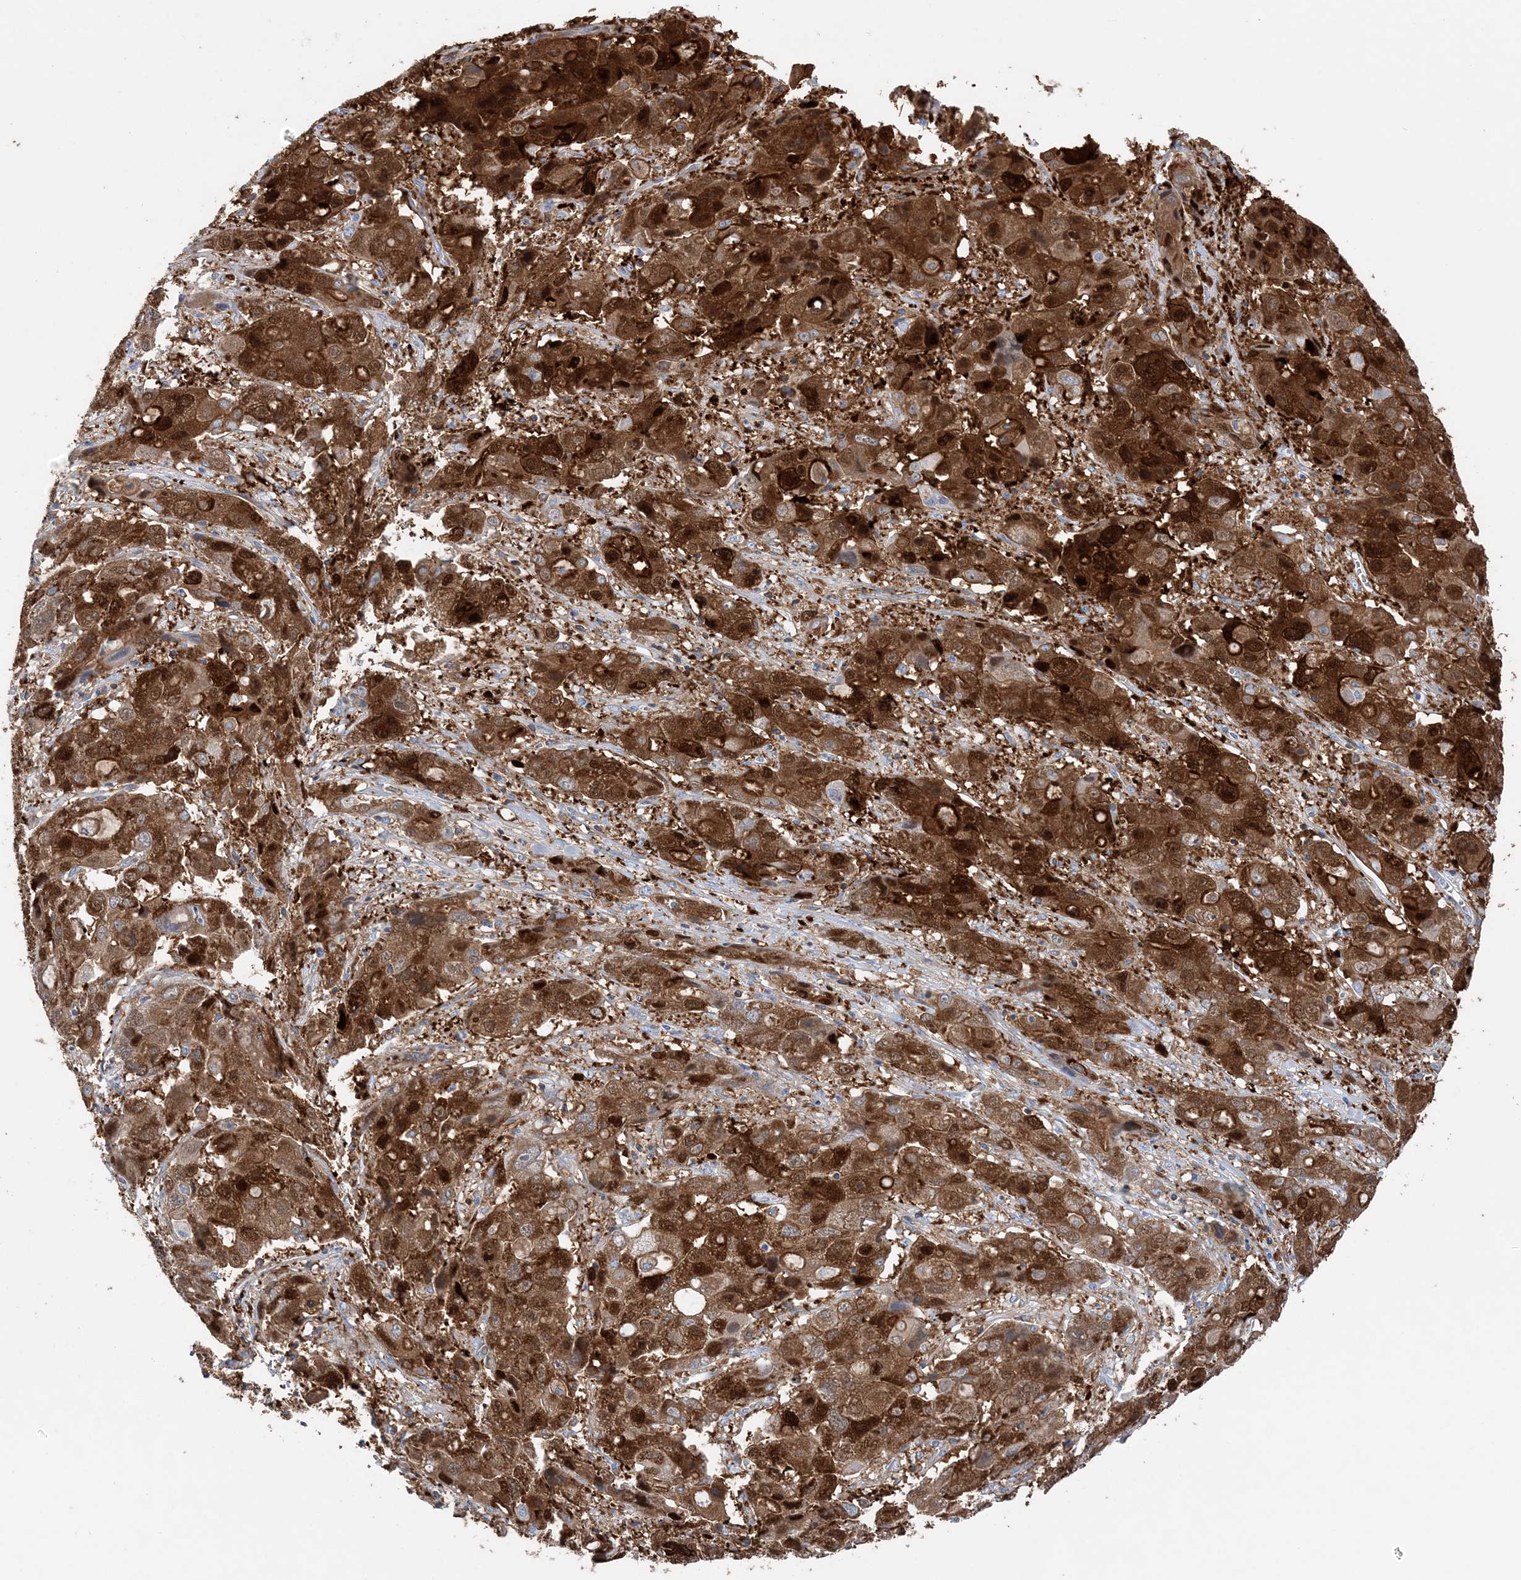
{"staining": {"intensity": "strong", "quantity": ">75%", "location": "cytoplasmic/membranous,nuclear"}, "tissue": "liver cancer", "cell_type": "Tumor cells", "image_type": "cancer", "snomed": [{"axis": "morphology", "description": "Cholangiocarcinoma"}, {"axis": "topography", "description": "Liver"}], "caption": "Immunohistochemistry (IHC) staining of liver cancer, which shows high levels of strong cytoplasmic/membranous and nuclear staining in approximately >75% of tumor cells indicating strong cytoplasmic/membranous and nuclear protein staining. The staining was performed using DAB (brown) for protein detection and nuclei were counterstained in hematoxylin (blue).", "gene": "HMGCS1", "patient": {"sex": "male", "age": 67}}